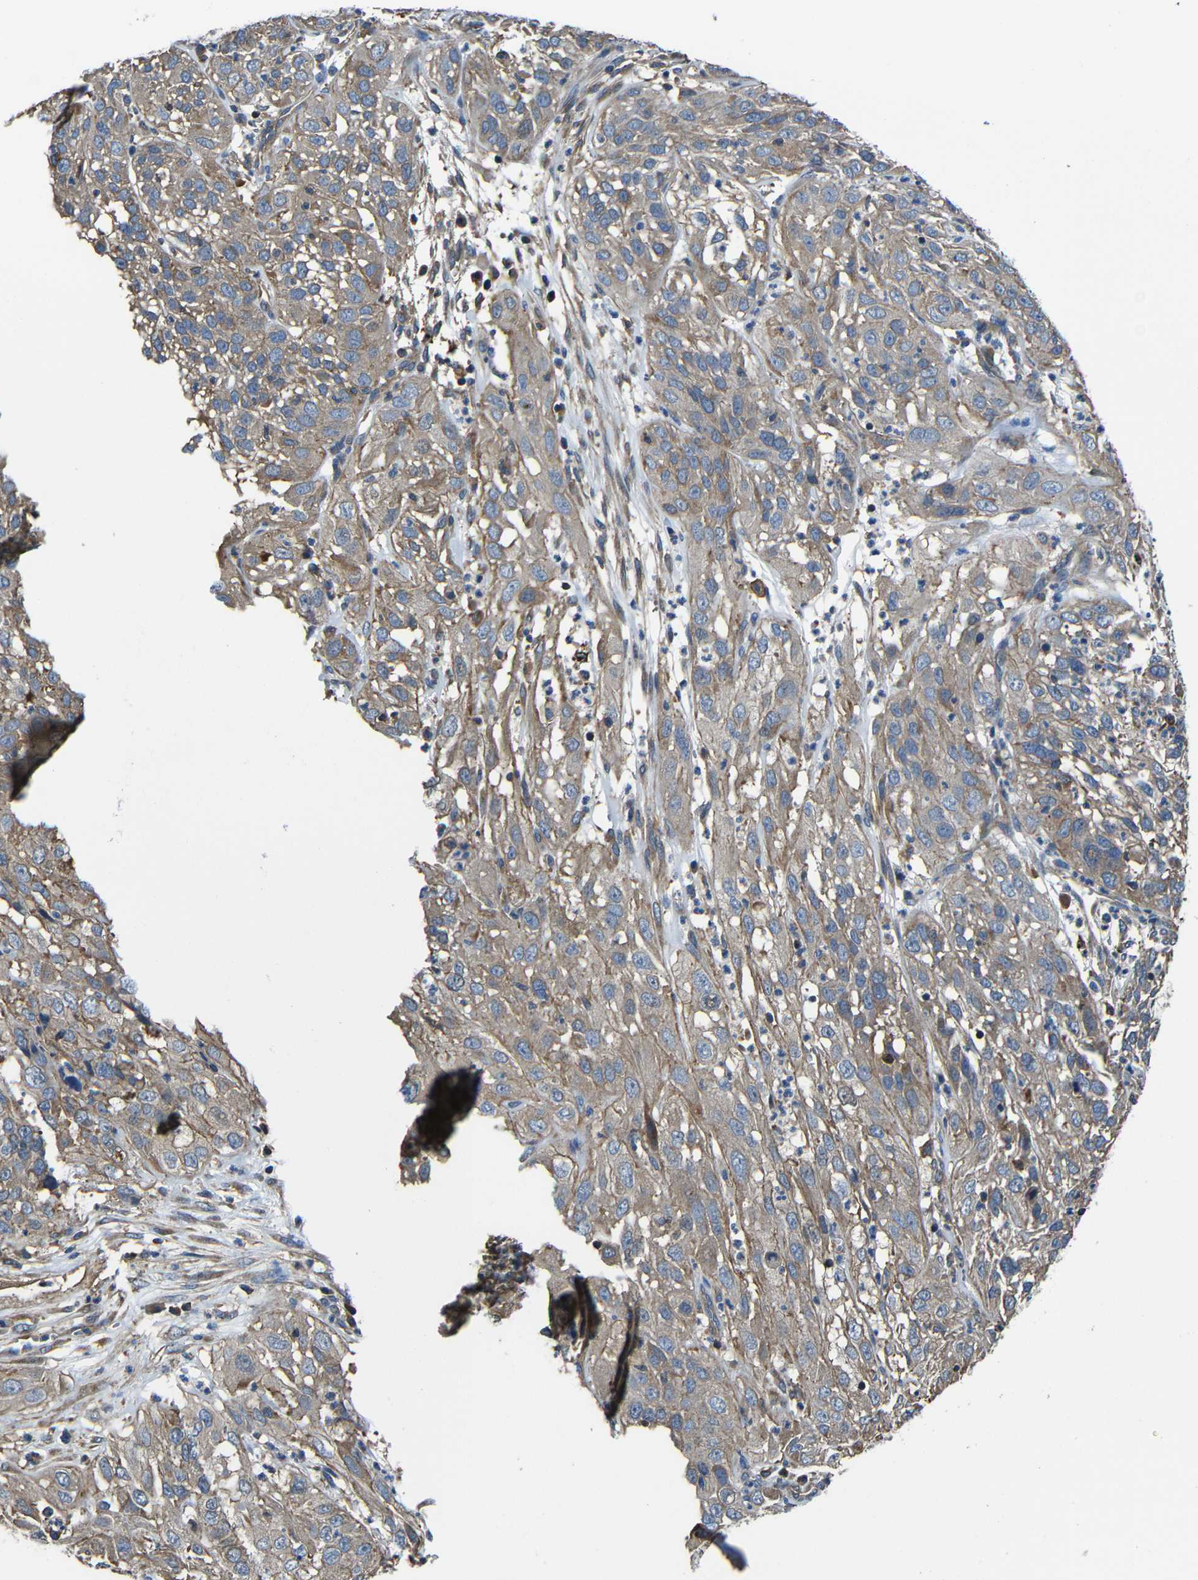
{"staining": {"intensity": "moderate", "quantity": ">75%", "location": "cytoplasmic/membranous"}, "tissue": "cervical cancer", "cell_type": "Tumor cells", "image_type": "cancer", "snomed": [{"axis": "morphology", "description": "Squamous cell carcinoma, NOS"}, {"axis": "topography", "description": "Cervix"}], "caption": "Brown immunohistochemical staining in cervical cancer (squamous cell carcinoma) displays moderate cytoplasmic/membranous positivity in approximately >75% of tumor cells.", "gene": "GDI1", "patient": {"sex": "female", "age": 32}}